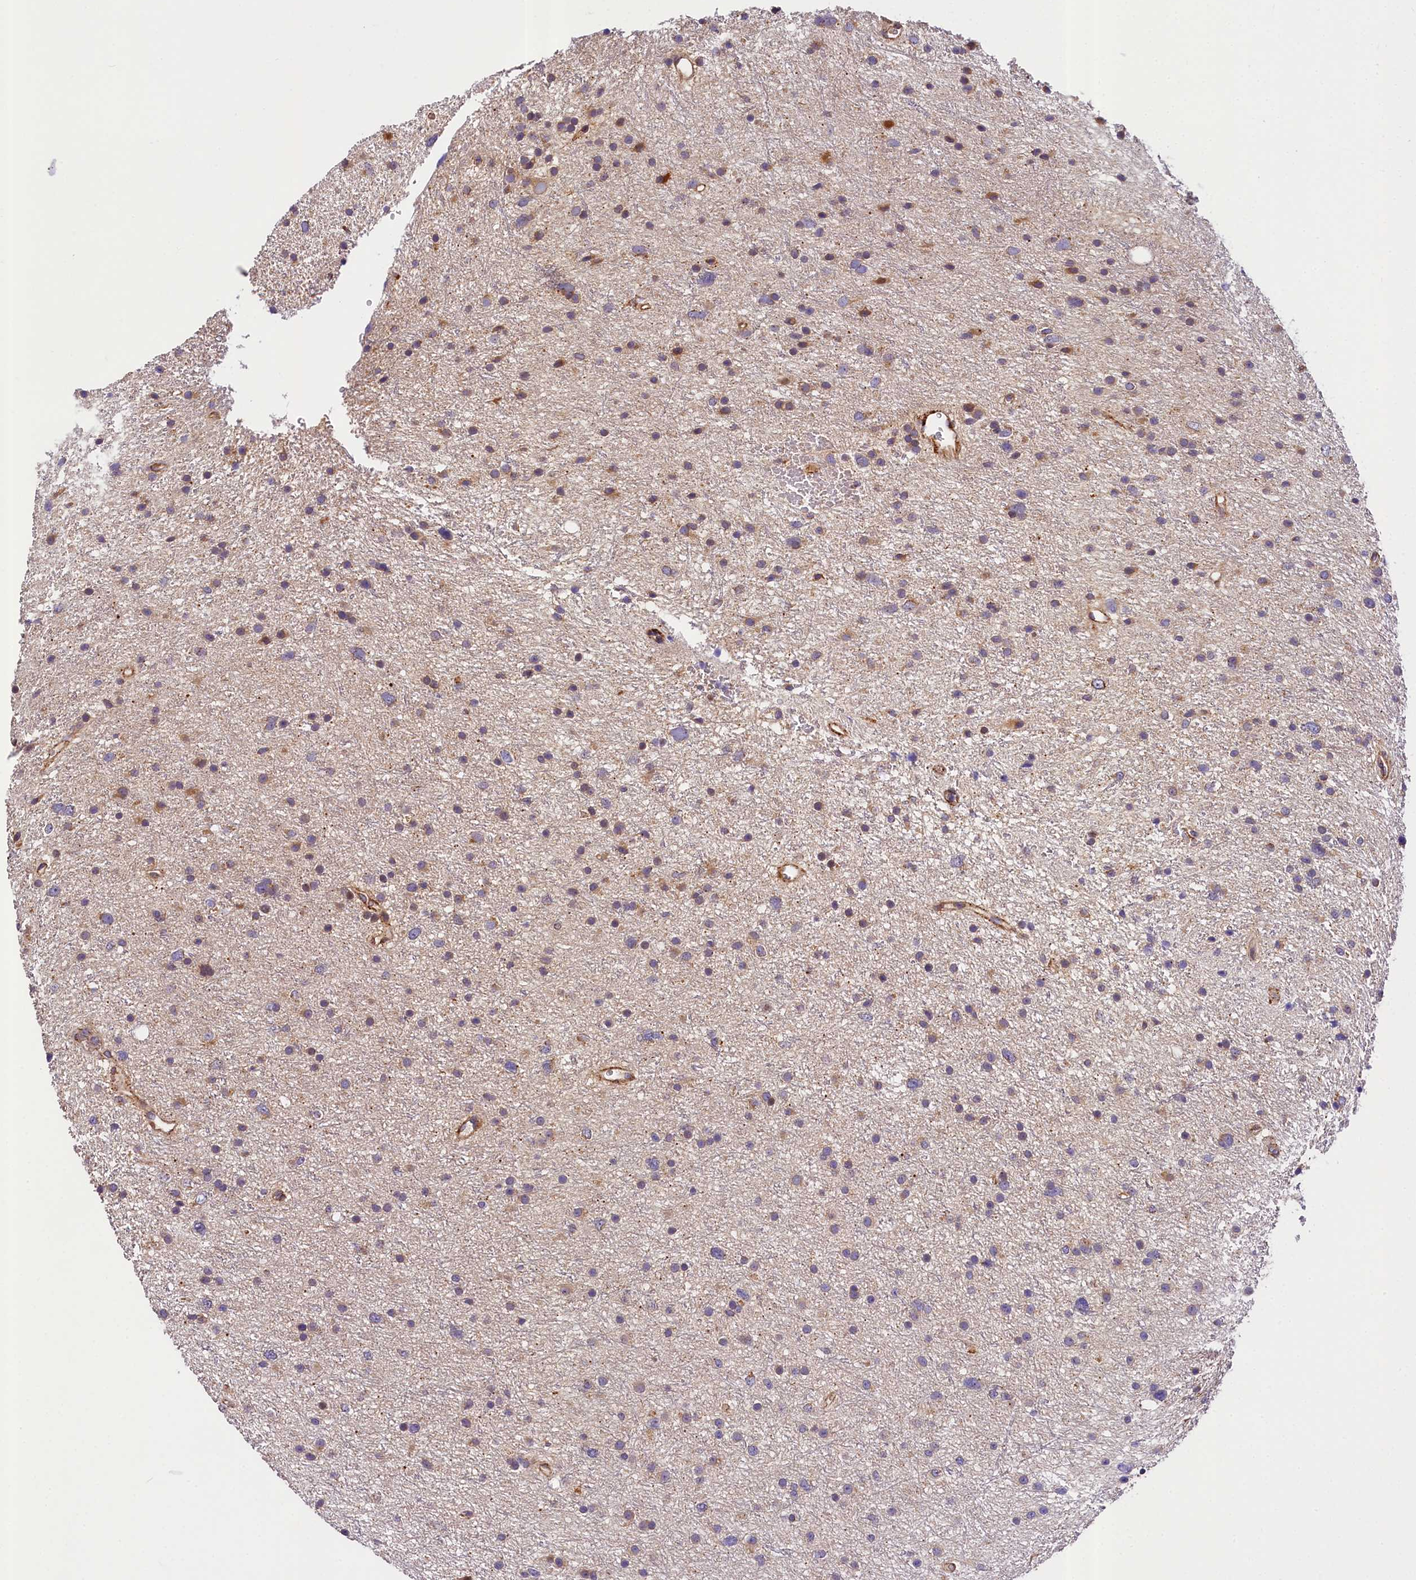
{"staining": {"intensity": "moderate", "quantity": "<25%", "location": "cytoplasmic/membranous"}, "tissue": "glioma", "cell_type": "Tumor cells", "image_type": "cancer", "snomed": [{"axis": "morphology", "description": "Glioma, malignant, Low grade"}, {"axis": "topography", "description": "Cerebral cortex"}], "caption": "This photomicrograph exhibits IHC staining of malignant low-grade glioma, with low moderate cytoplasmic/membranous expression in approximately <25% of tumor cells.", "gene": "SUPV3L1", "patient": {"sex": "female", "age": 39}}